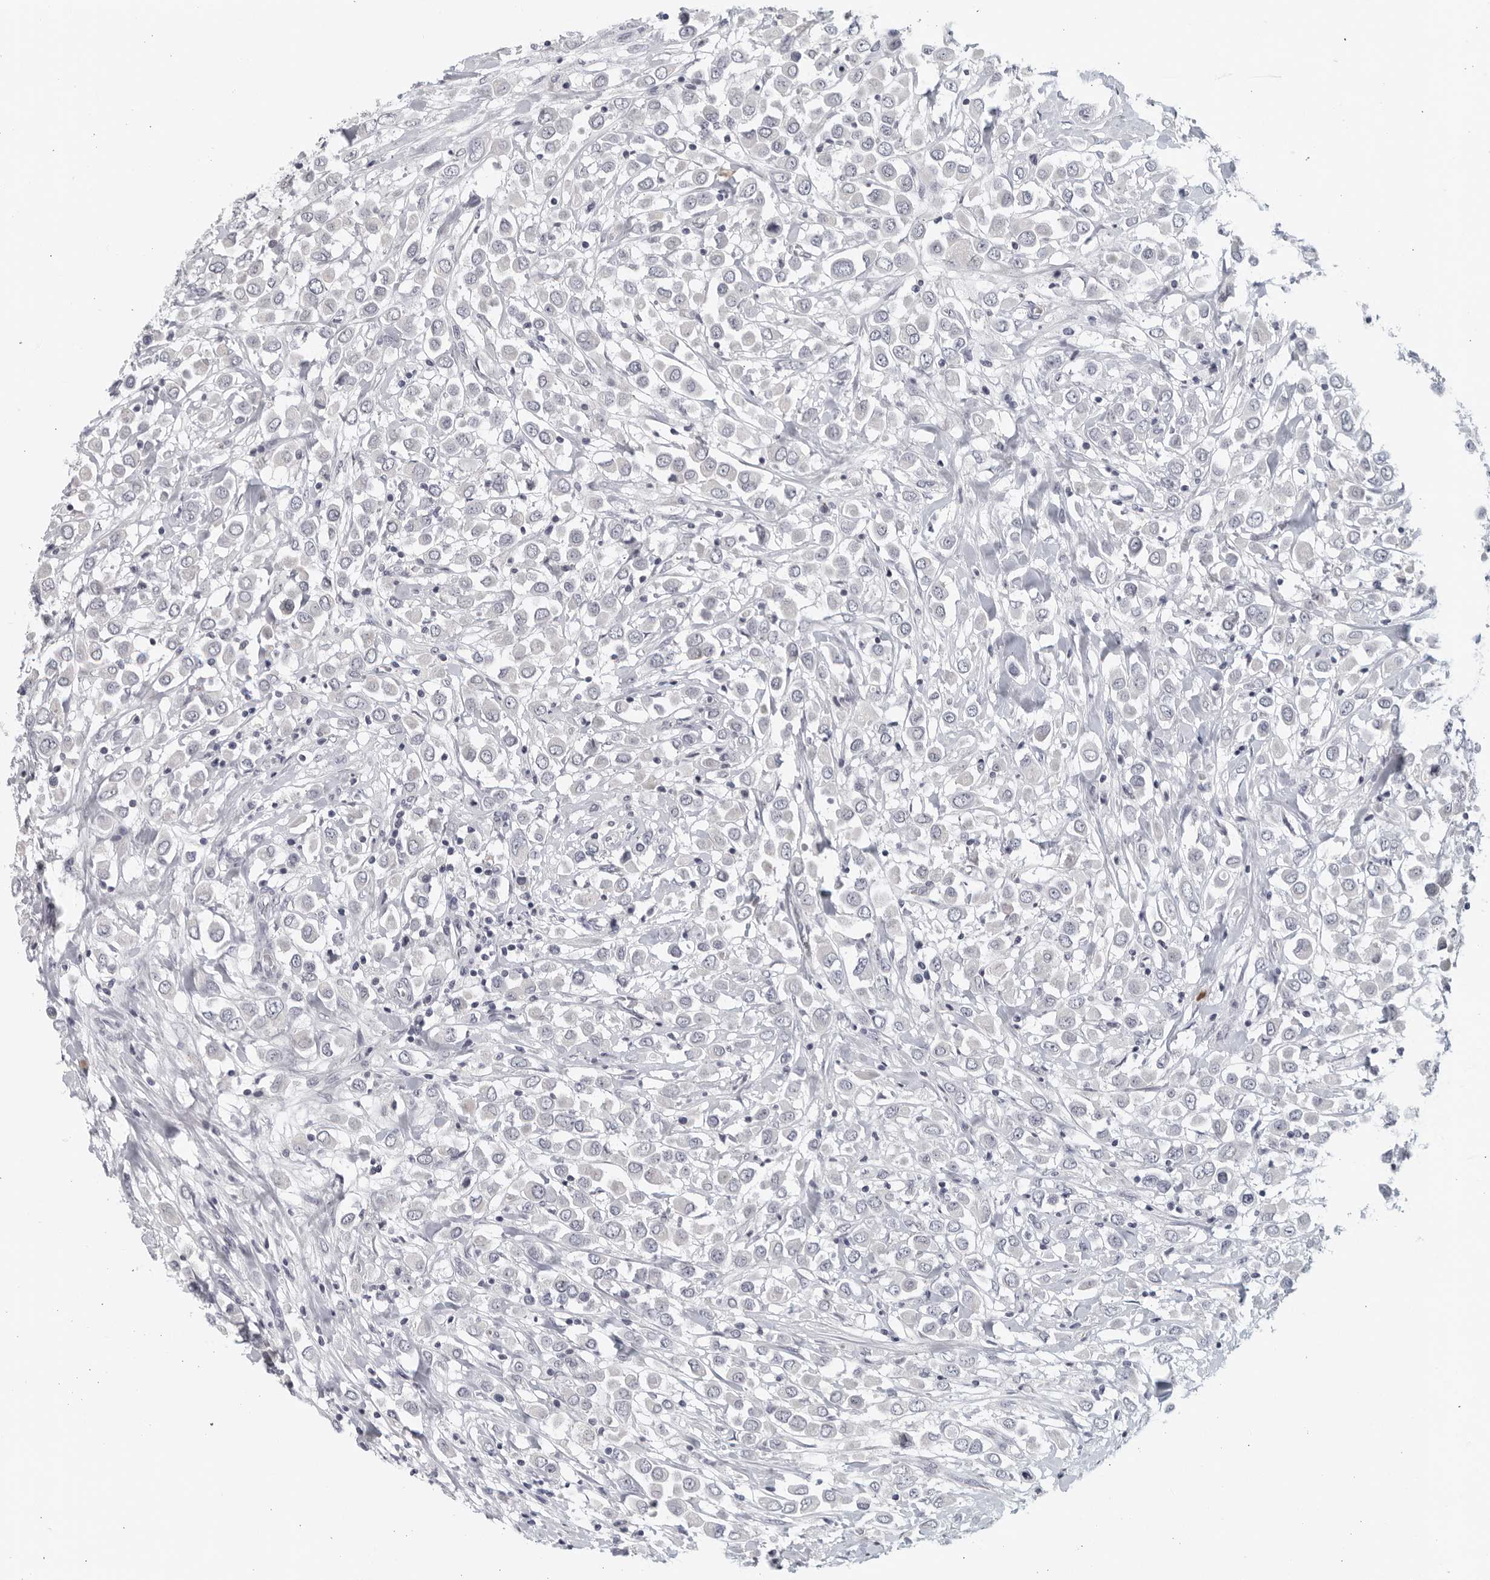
{"staining": {"intensity": "negative", "quantity": "none", "location": "none"}, "tissue": "breast cancer", "cell_type": "Tumor cells", "image_type": "cancer", "snomed": [{"axis": "morphology", "description": "Duct carcinoma"}, {"axis": "topography", "description": "Breast"}], "caption": "DAB immunohistochemical staining of breast infiltrating ductal carcinoma exhibits no significant staining in tumor cells.", "gene": "MATN1", "patient": {"sex": "female", "age": 61}}